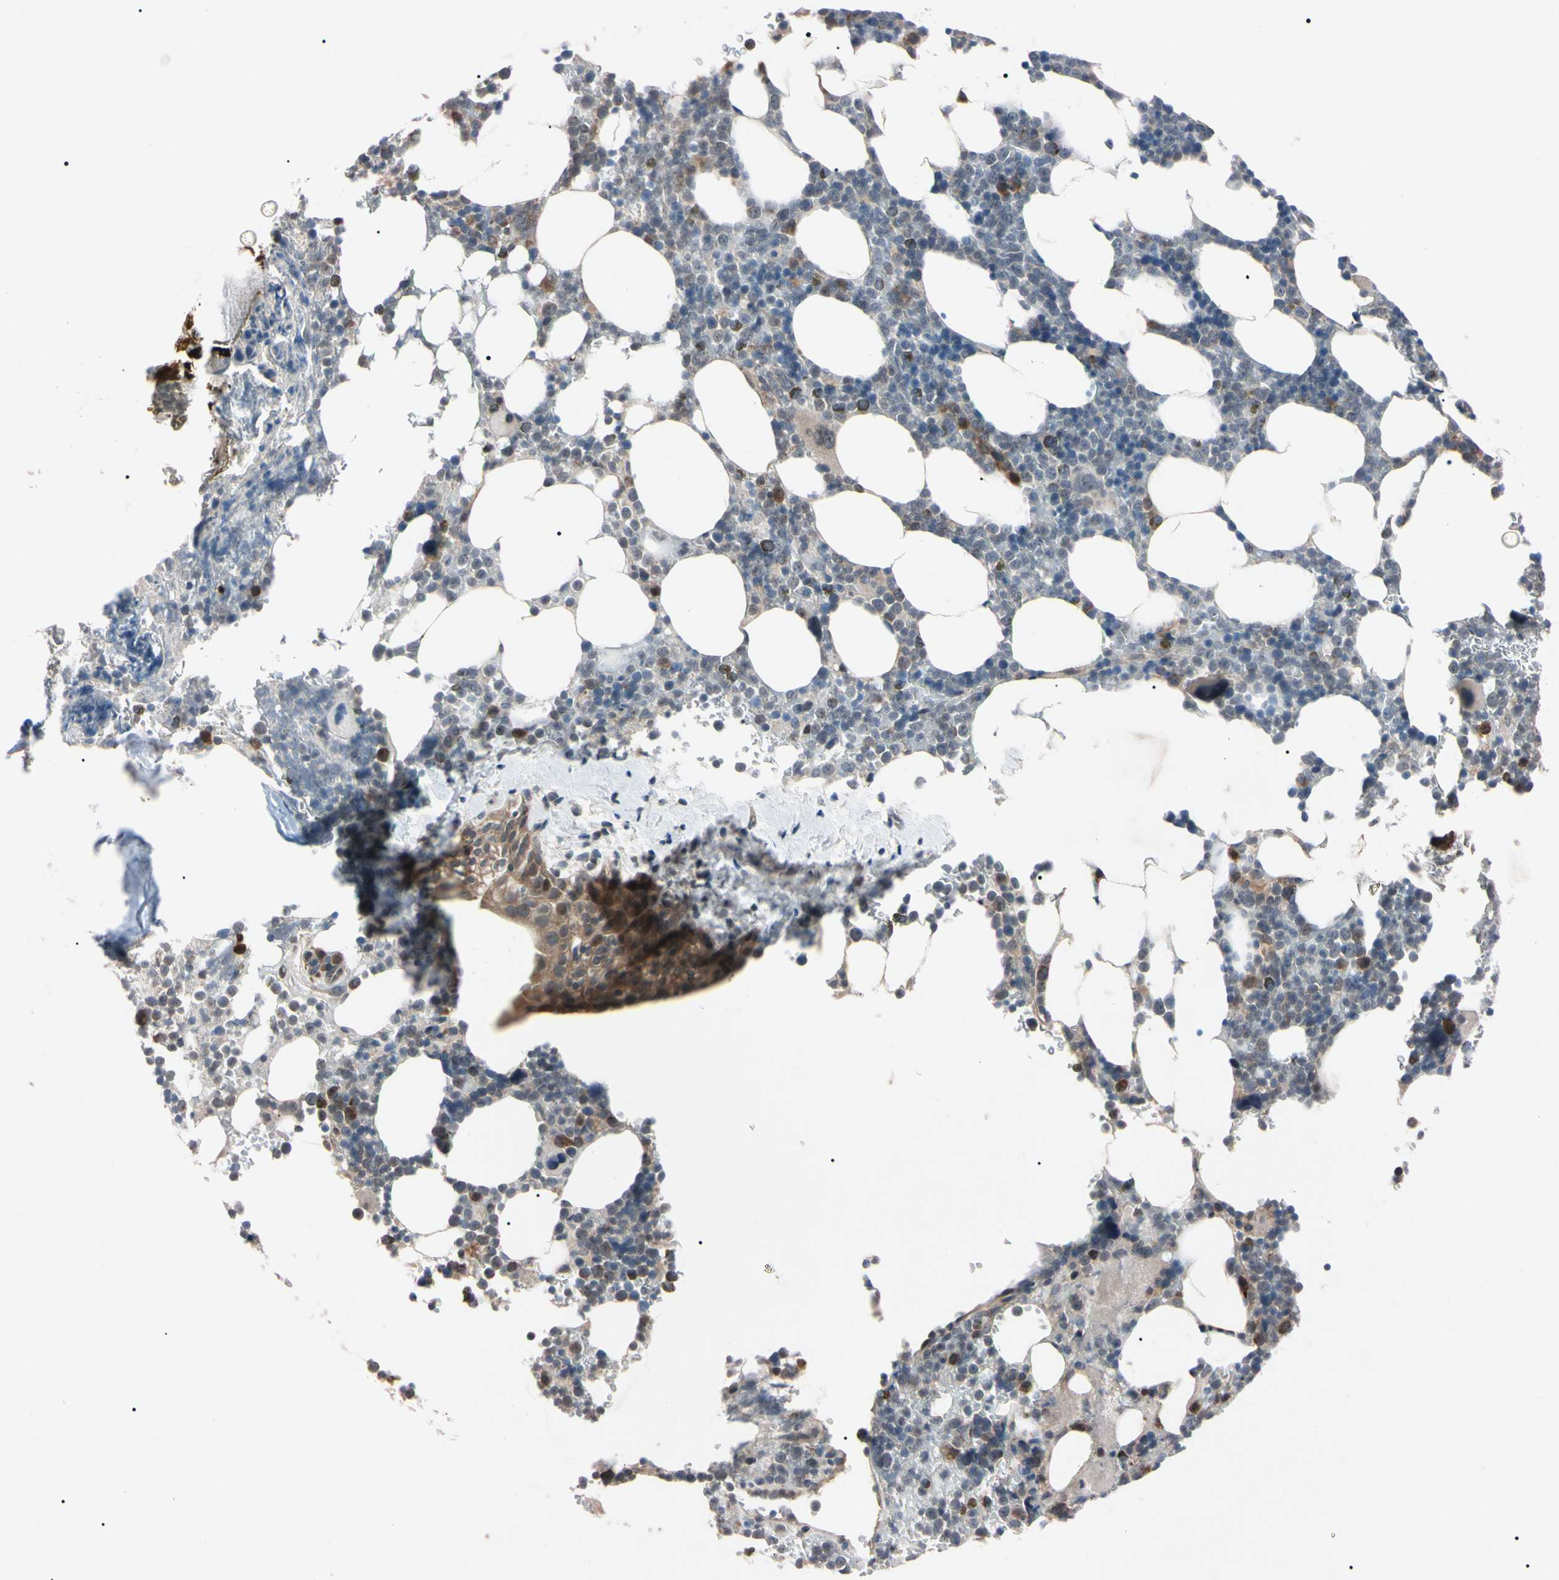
{"staining": {"intensity": "moderate", "quantity": "<25%", "location": "cytoplasmic/membranous"}, "tissue": "bone marrow", "cell_type": "Hematopoietic cells", "image_type": "normal", "snomed": [{"axis": "morphology", "description": "Normal tissue, NOS"}, {"axis": "topography", "description": "Bone marrow"}], "caption": "Immunohistochemical staining of benign bone marrow demonstrates low levels of moderate cytoplasmic/membranous staining in approximately <25% of hematopoietic cells.", "gene": "TNFRSF1A", "patient": {"sex": "female", "age": 73}}